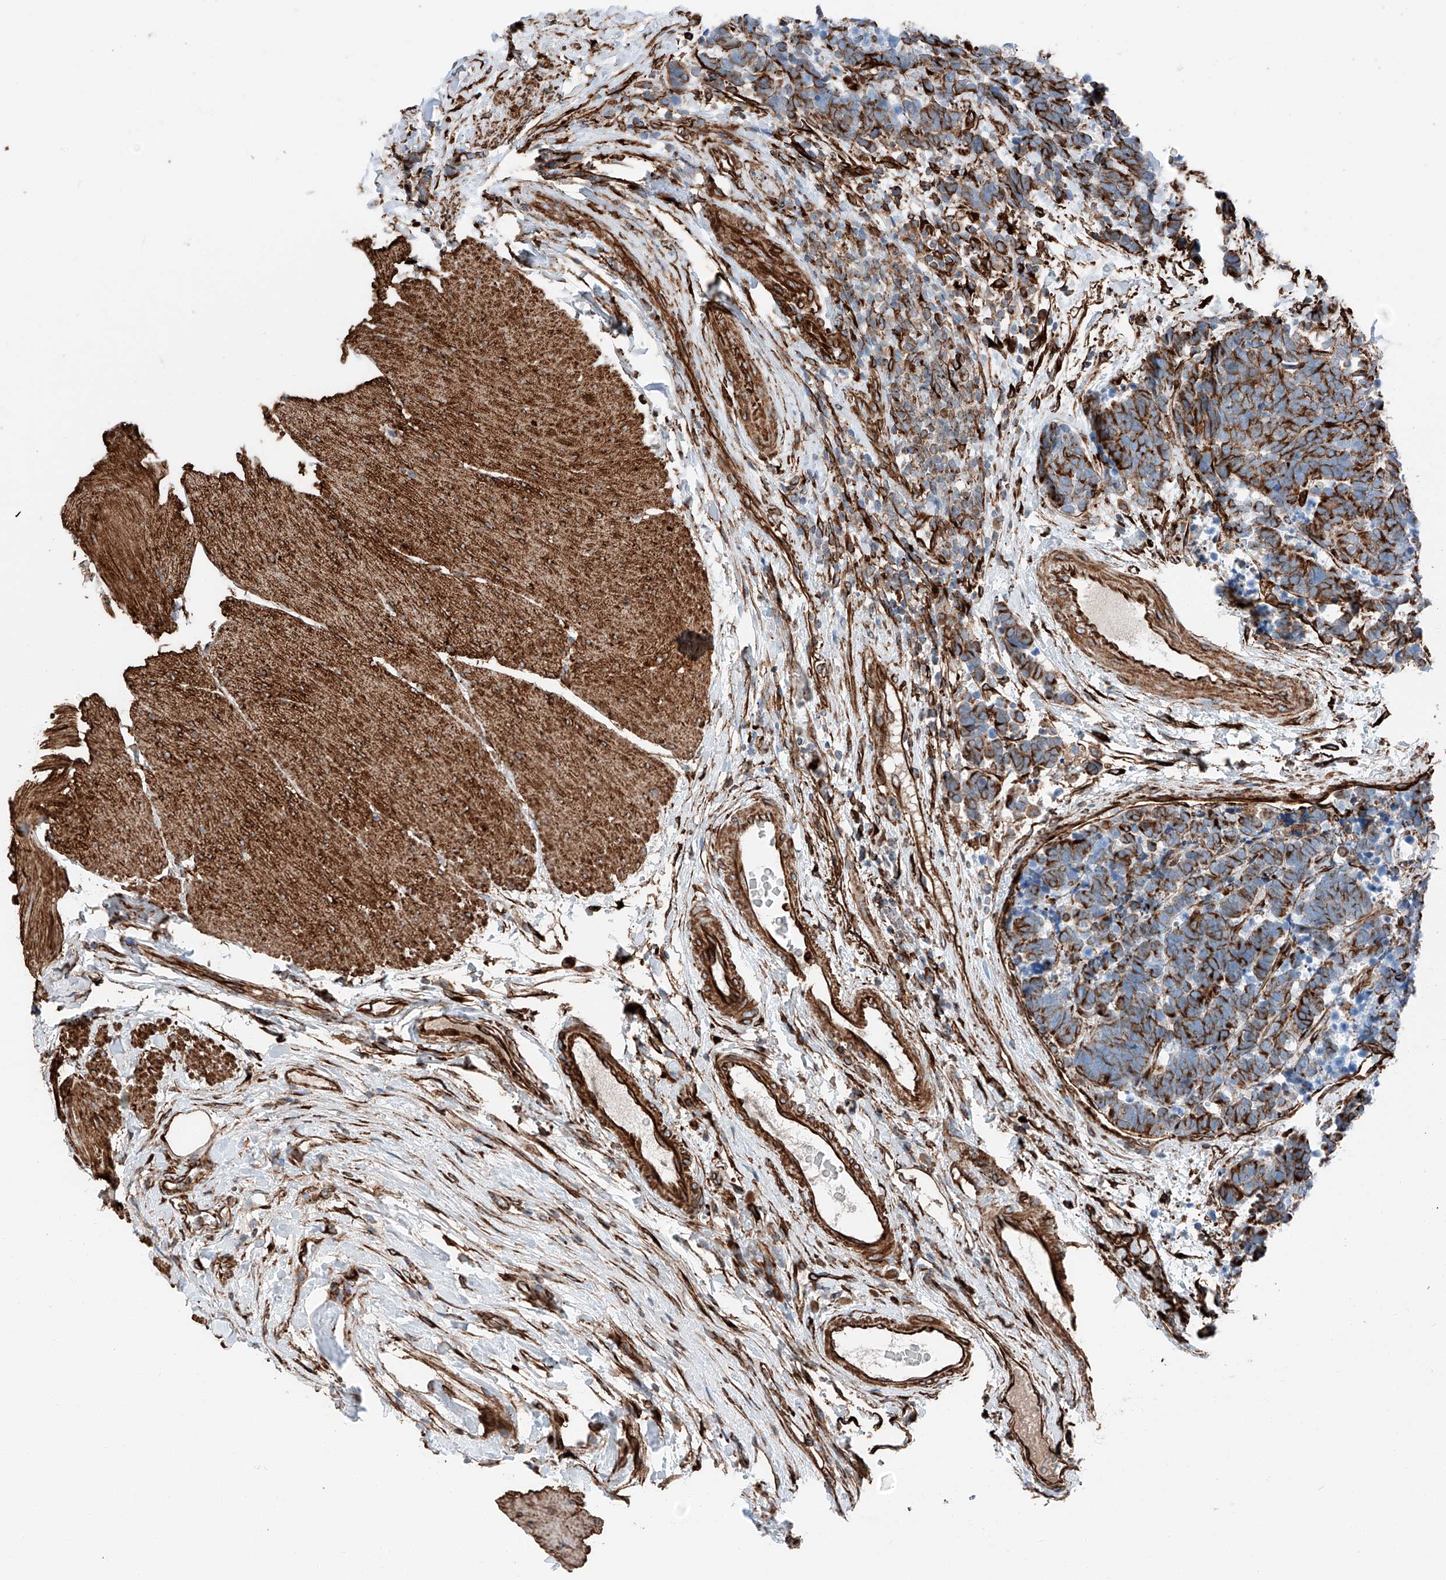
{"staining": {"intensity": "strong", "quantity": ">75%", "location": "cytoplasmic/membranous"}, "tissue": "carcinoid", "cell_type": "Tumor cells", "image_type": "cancer", "snomed": [{"axis": "morphology", "description": "Carcinoma, NOS"}, {"axis": "morphology", "description": "Carcinoid, malignant, NOS"}, {"axis": "topography", "description": "Urinary bladder"}], "caption": "Brown immunohistochemical staining in human malignant carcinoid demonstrates strong cytoplasmic/membranous expression in about >75% of tumor cells.", "gene": "ZNF804A", "patient": {"sex": "male", "age": 57}}